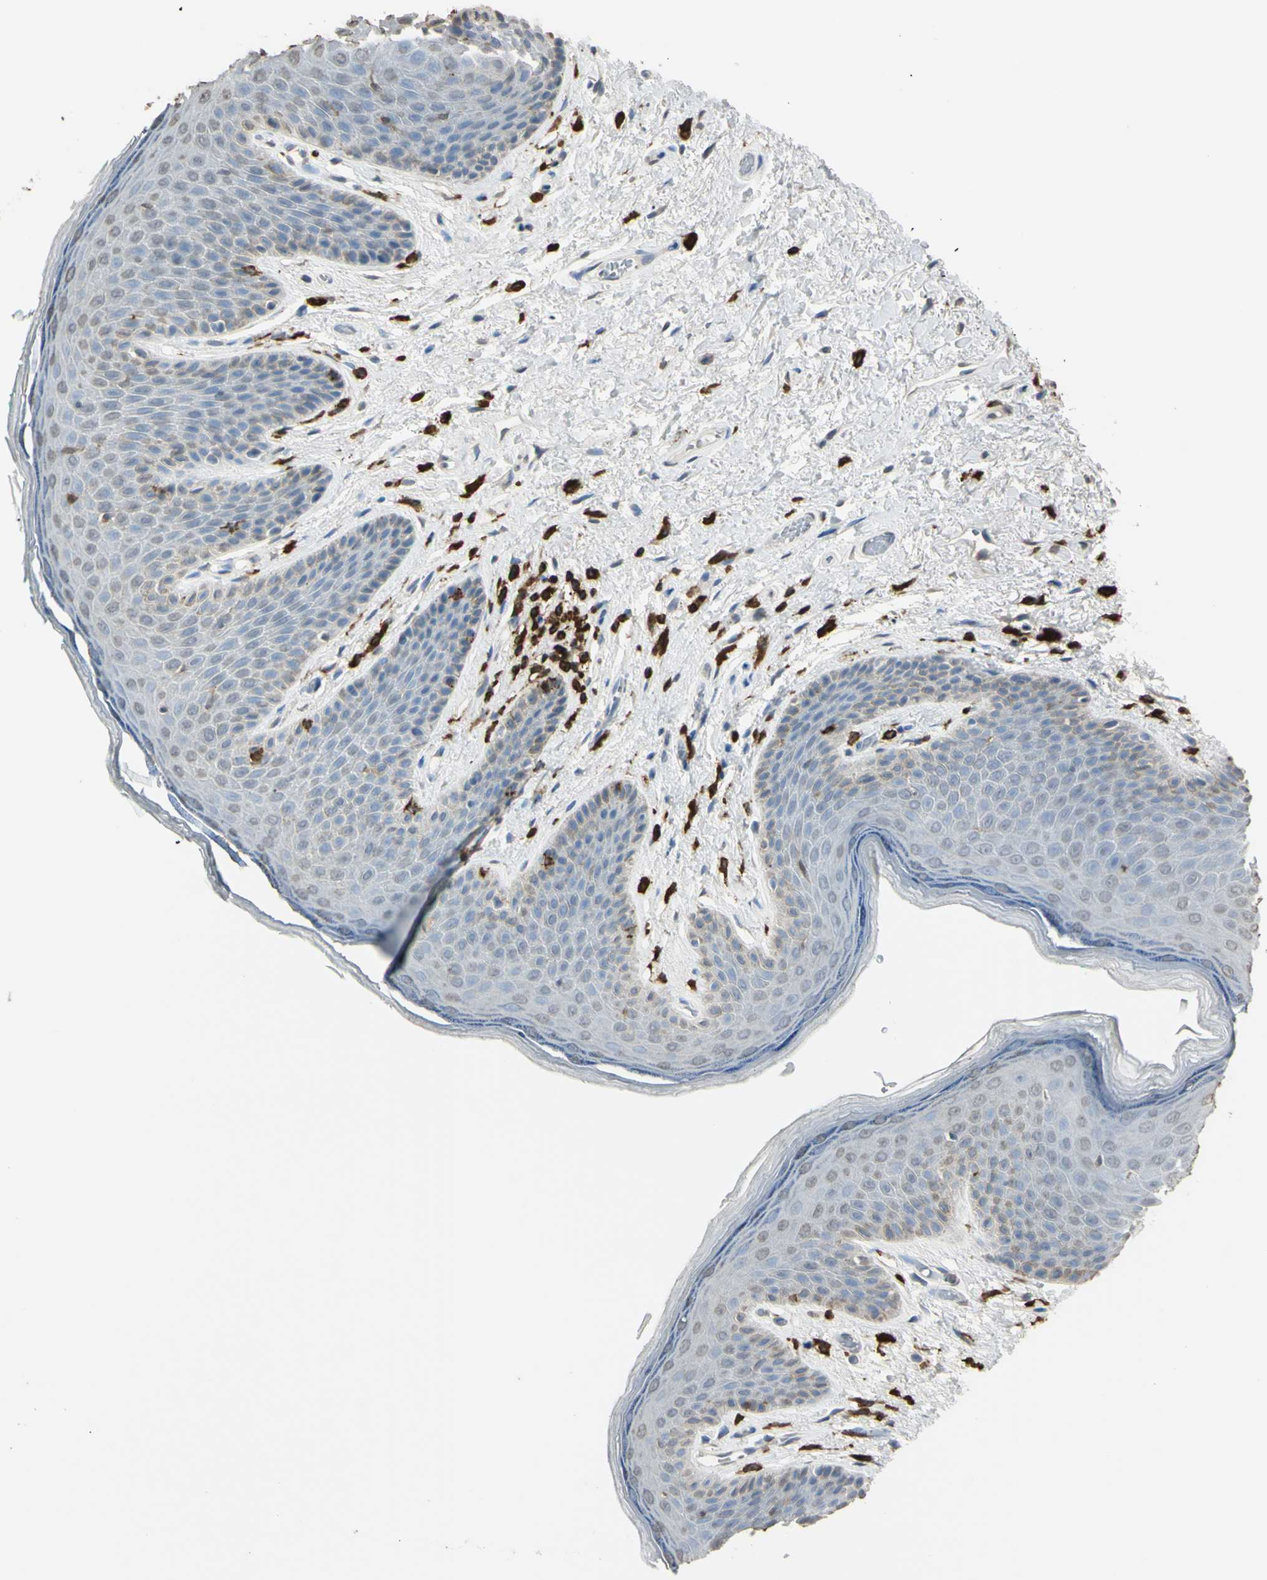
{"staining": {"intensity": "negative", "quantity": "none", "location": "none"}, "tissue": "skin", "cell_type": "Epidermal cells", "image_type": "normal", "snomed": [{"axis": "morphology", "description": "Normal tissue, NOS"}, {"axis": "topography", "description": "Anal"}], "caption": "The micrograph exhibits no significant expression in epidermal cells of skin. Brightfield microscopy of immunohistochemistry stained with DAB (brown) and hematoxylin (blue), captured at high magnification.", "gene": "PSTPIP1", "patient": {"sex": "male", "age": 74}}